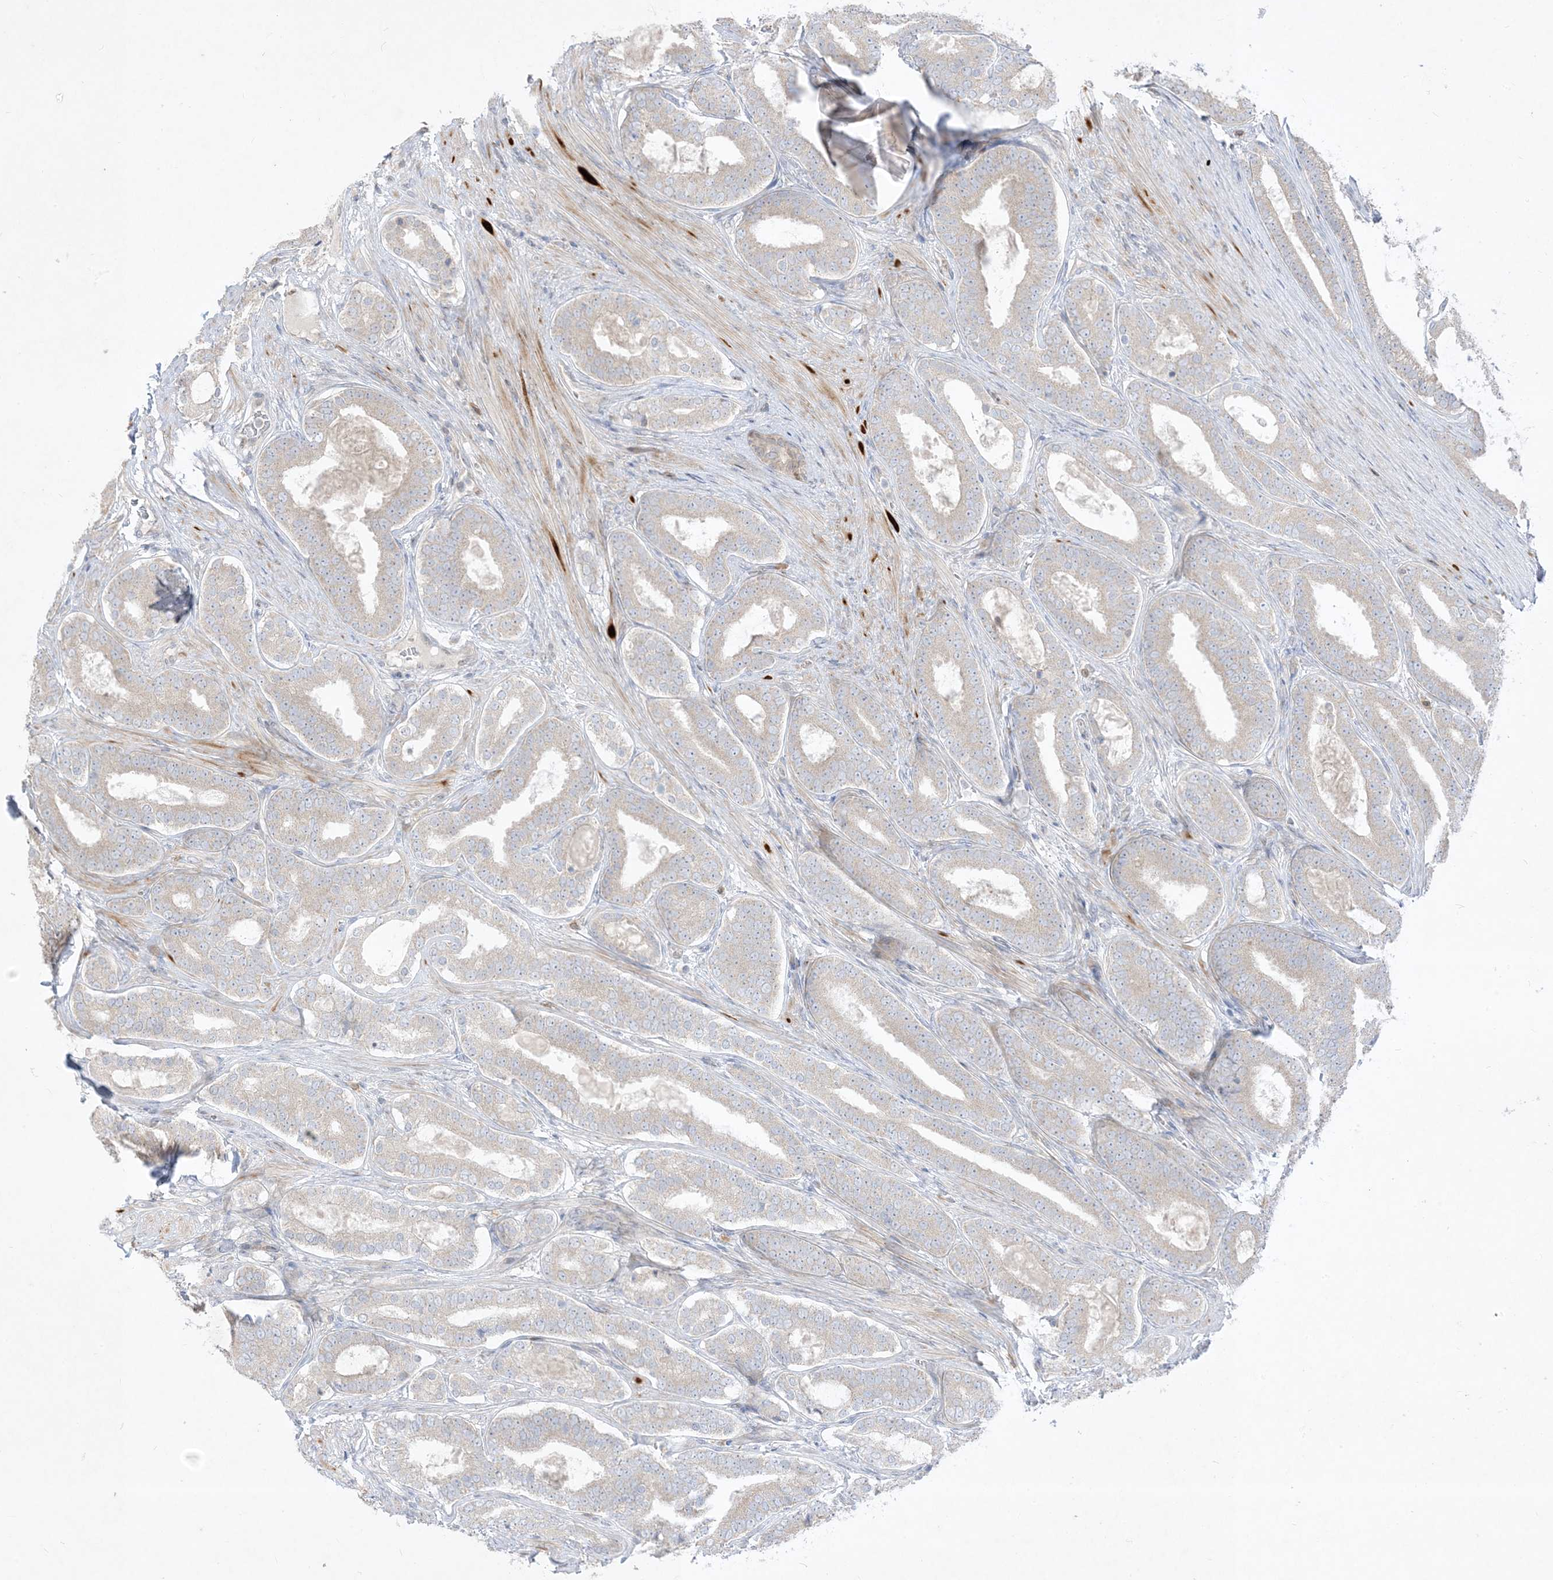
{"staining": {"intensity": "weak", "quantity": "25%-75%", "location": "cytoplasmic/membranous"}, "tissue": "prostate cancer", "cell_type": "Tumor cells", "image_type": "cancer", "snomed": [{"axis": "morphology", "description": "Adenocarcinoma, High grade"}, {"axis": "topography", "description": "Prostate"}], "caption": "A brown stain labels weak cytoplasmic/membranous staining of a protein in prostate cancer (adenocarcinoma (high-grade)) tumor cells.", "gene": "BHLHE40", "patient": {"sex": "male", "age": 60}}